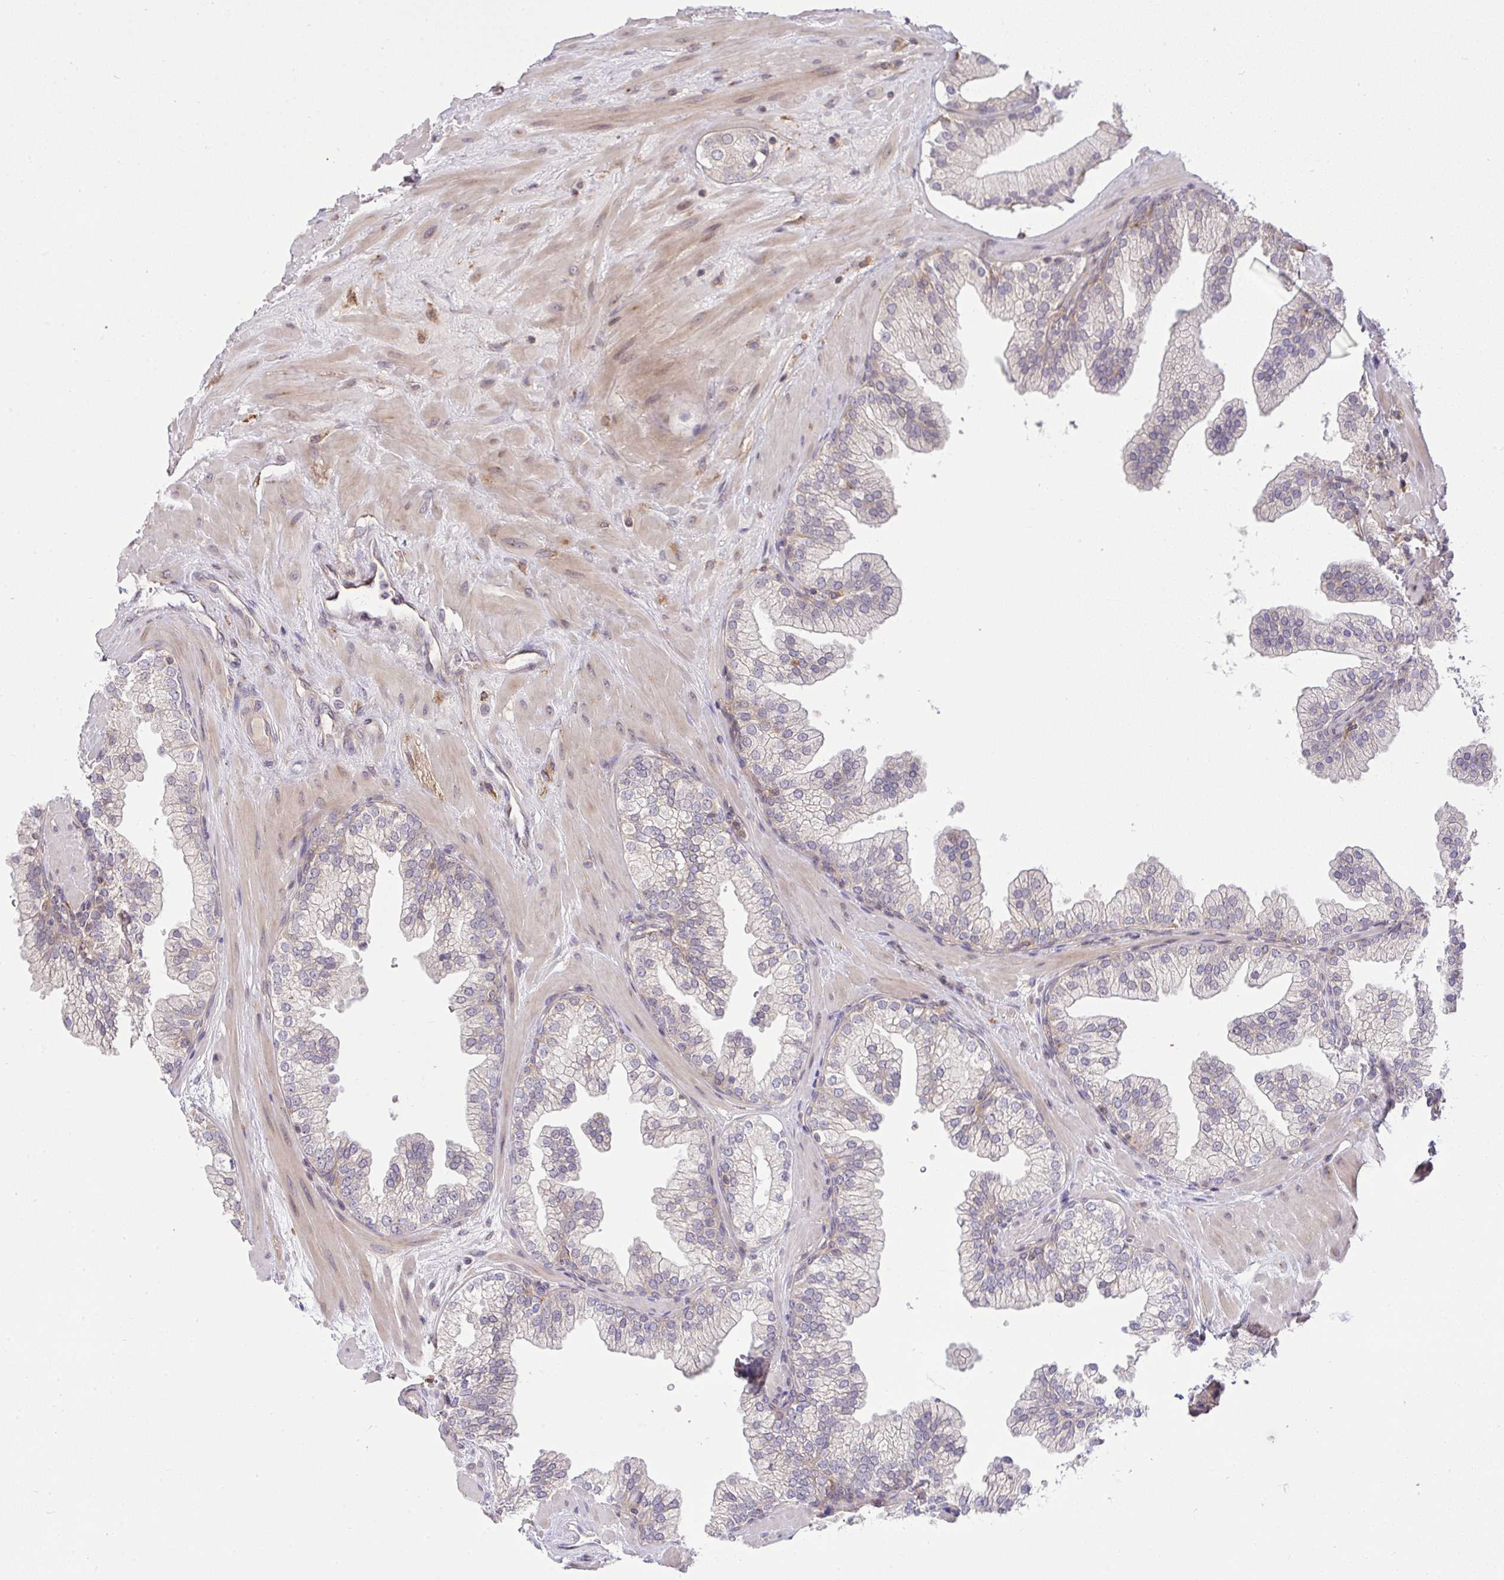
{"staining": {"intensity": "moderate", "quantity": "<25%", "location": "cytoplasmic/membranous"}, "tissue": "prostate", "cell_type": "Glandular cells", "image_type": "normal", "snomed": [{"axis": "morphology", "description": "Normal tissue, NOS"}, {"axis": "topography", "description": "Prostate"}, {"axis": "topography", "description": "Peripheral nerve tissue"}], "caption": "Prostate stained with DAB (3,3'-diaminobenzidine) IHC reveals low levels of moderate cytoplasmic/membranous positivity in about <25% of glandular cells.", "gene": "SLC9A6", "patient": {"sex": "male", "age": 61}}